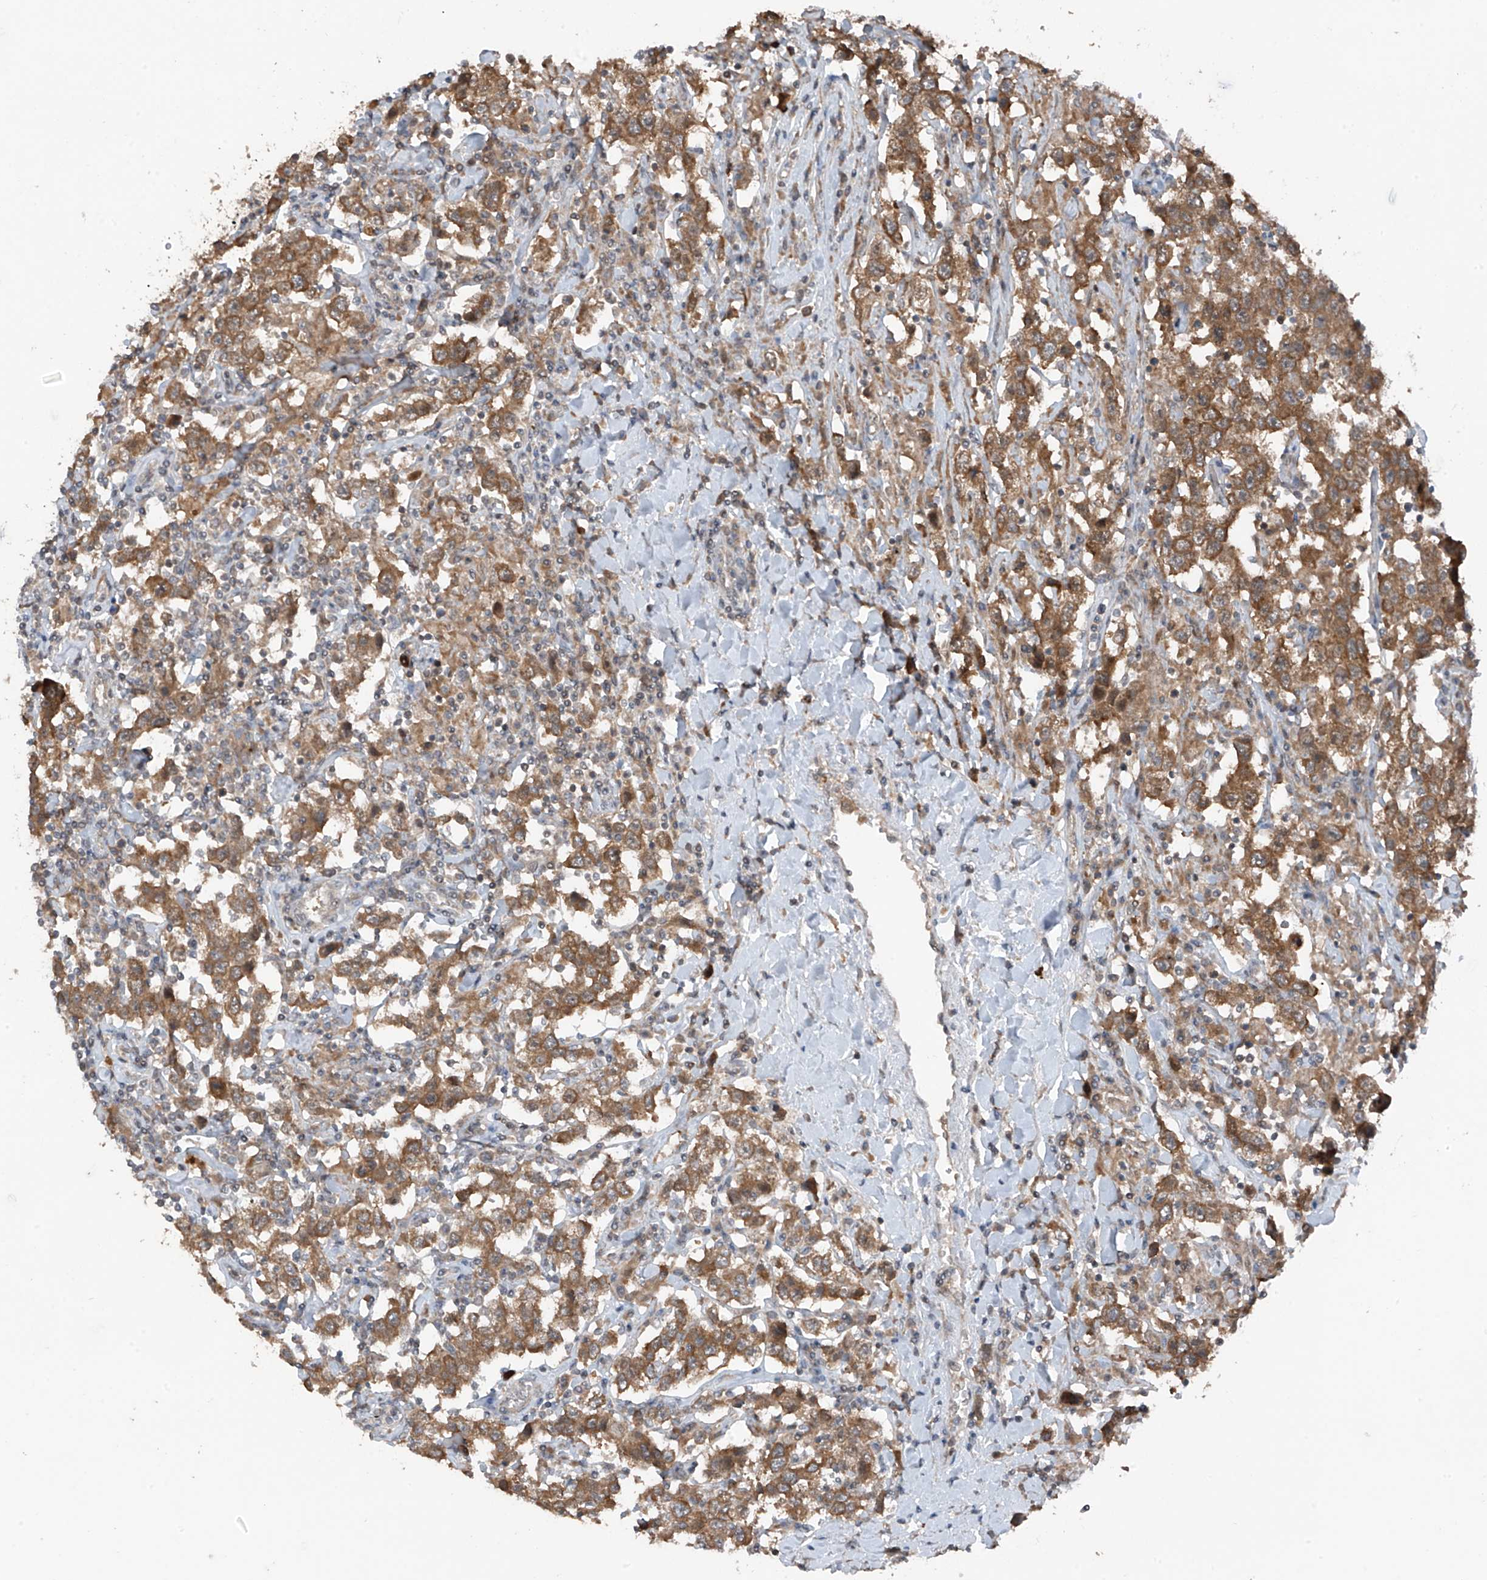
{"staining": {"intensity": "moderate", "quantity": ">75%", "location": "cytoplasmic/membranous"}, "tissue": "testis cancer", "cell_type": "Tumor cells", "image_type": "cancer", "snomed": [{"axis": "morphology", "description": "Seminoma, NOS"}, {"axis": "topography", "description": "Testis"}], "caption": "Brown immunohistochemical staining in human testis cancer exhibits moderate cytoplasmic/membranous expression in approximately >75% of tumor cells. The staining was performed using DAB (3,3'-diaminobenzidine) to visualize the protein expression in brown, while the nuclei were stained in blue with hematoxylin (Magnification: 20x).", "gene": "TXNDC9", "patient": {"sex": "male", "age": 41}}